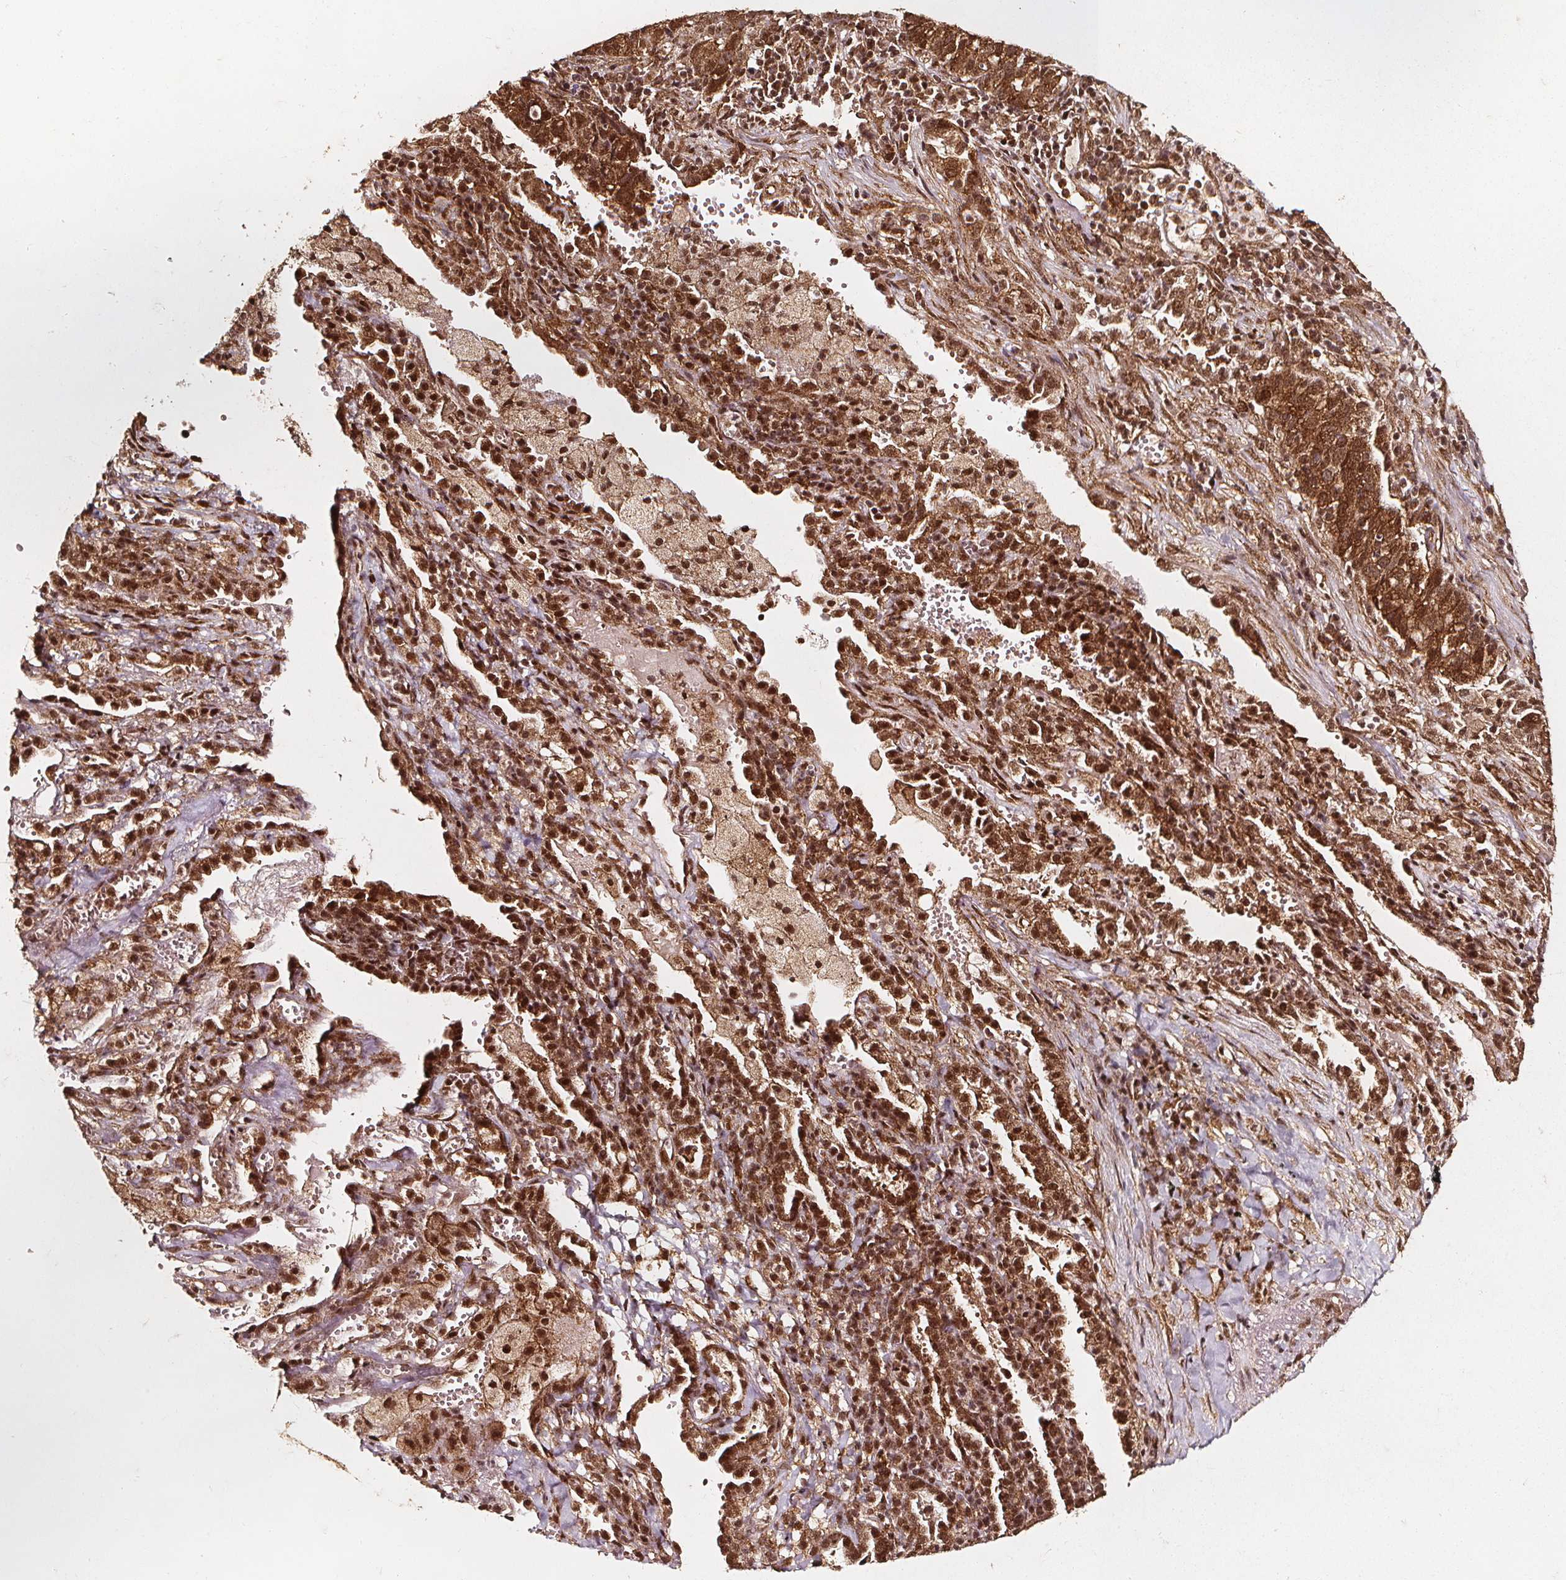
{"staining": {"intensity": "moderate", "quantity": ">75%", "location": "cytoplasmic/membranous,nuclear"}, "tissue": "lung cancer", "cell_type": "Tumor cells", "image_type": "cancer", "snomed": [{"axis": "morphology", "description": "Adenocarcinoma, NOS"}, {"axis": "topography", "description": "Lung"}], "caption": "IHC of human adenocarcinoma (lung) shows medium levels of moderate cytoplasmic/membranous and nuclear expression in approximately >75% of tumor cells. The staining was performed using DAB, with brown indicating positive protein expression. Nuclei are stained blue with hematoxylin.", "gene": "SMN1", "patient": {"sex": "male", "age": 57}}